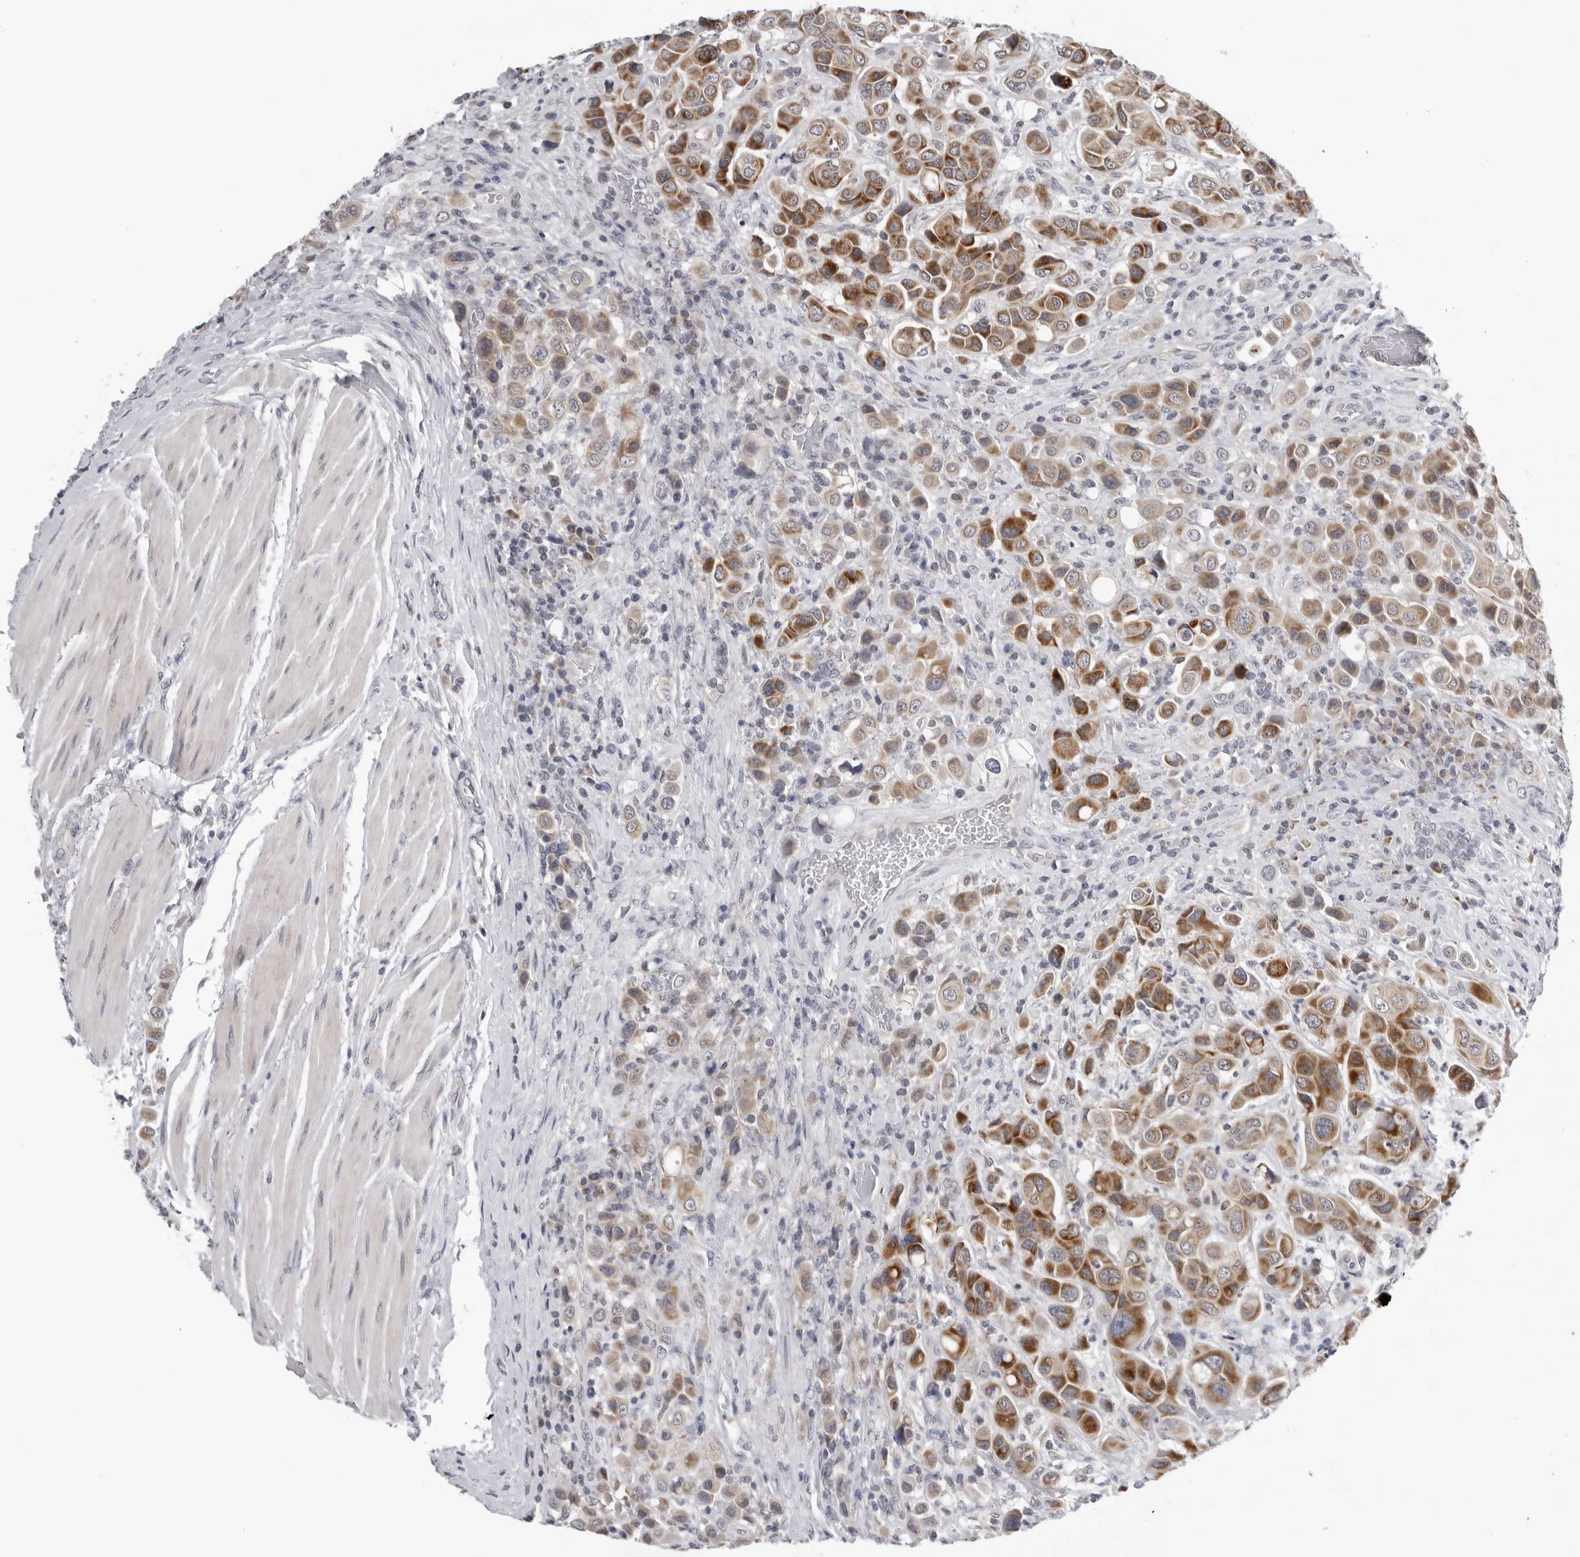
{"staining": {"intensity": "strong", "quantity": "25%-75%", "location": "cytoplasmic/membranous"}, "tissue": "urothelial cancer", "cell_type": "Tumor cells", "image_type": "cancer", "snomed": [{"axis": "morphology", "description": "Urothelial carcinoma, High grade"}, {"axis": "topography", "description": "Urinary bladder"}], "caption": "A high amount of strong cytoplasmic/membranous positivity is identified in about 25%-75% of tumor cells in urothelial carcinoma (high-grade) tissue.", "gene": "CPT2", "patient": {"sex": "male", "age": 50}}